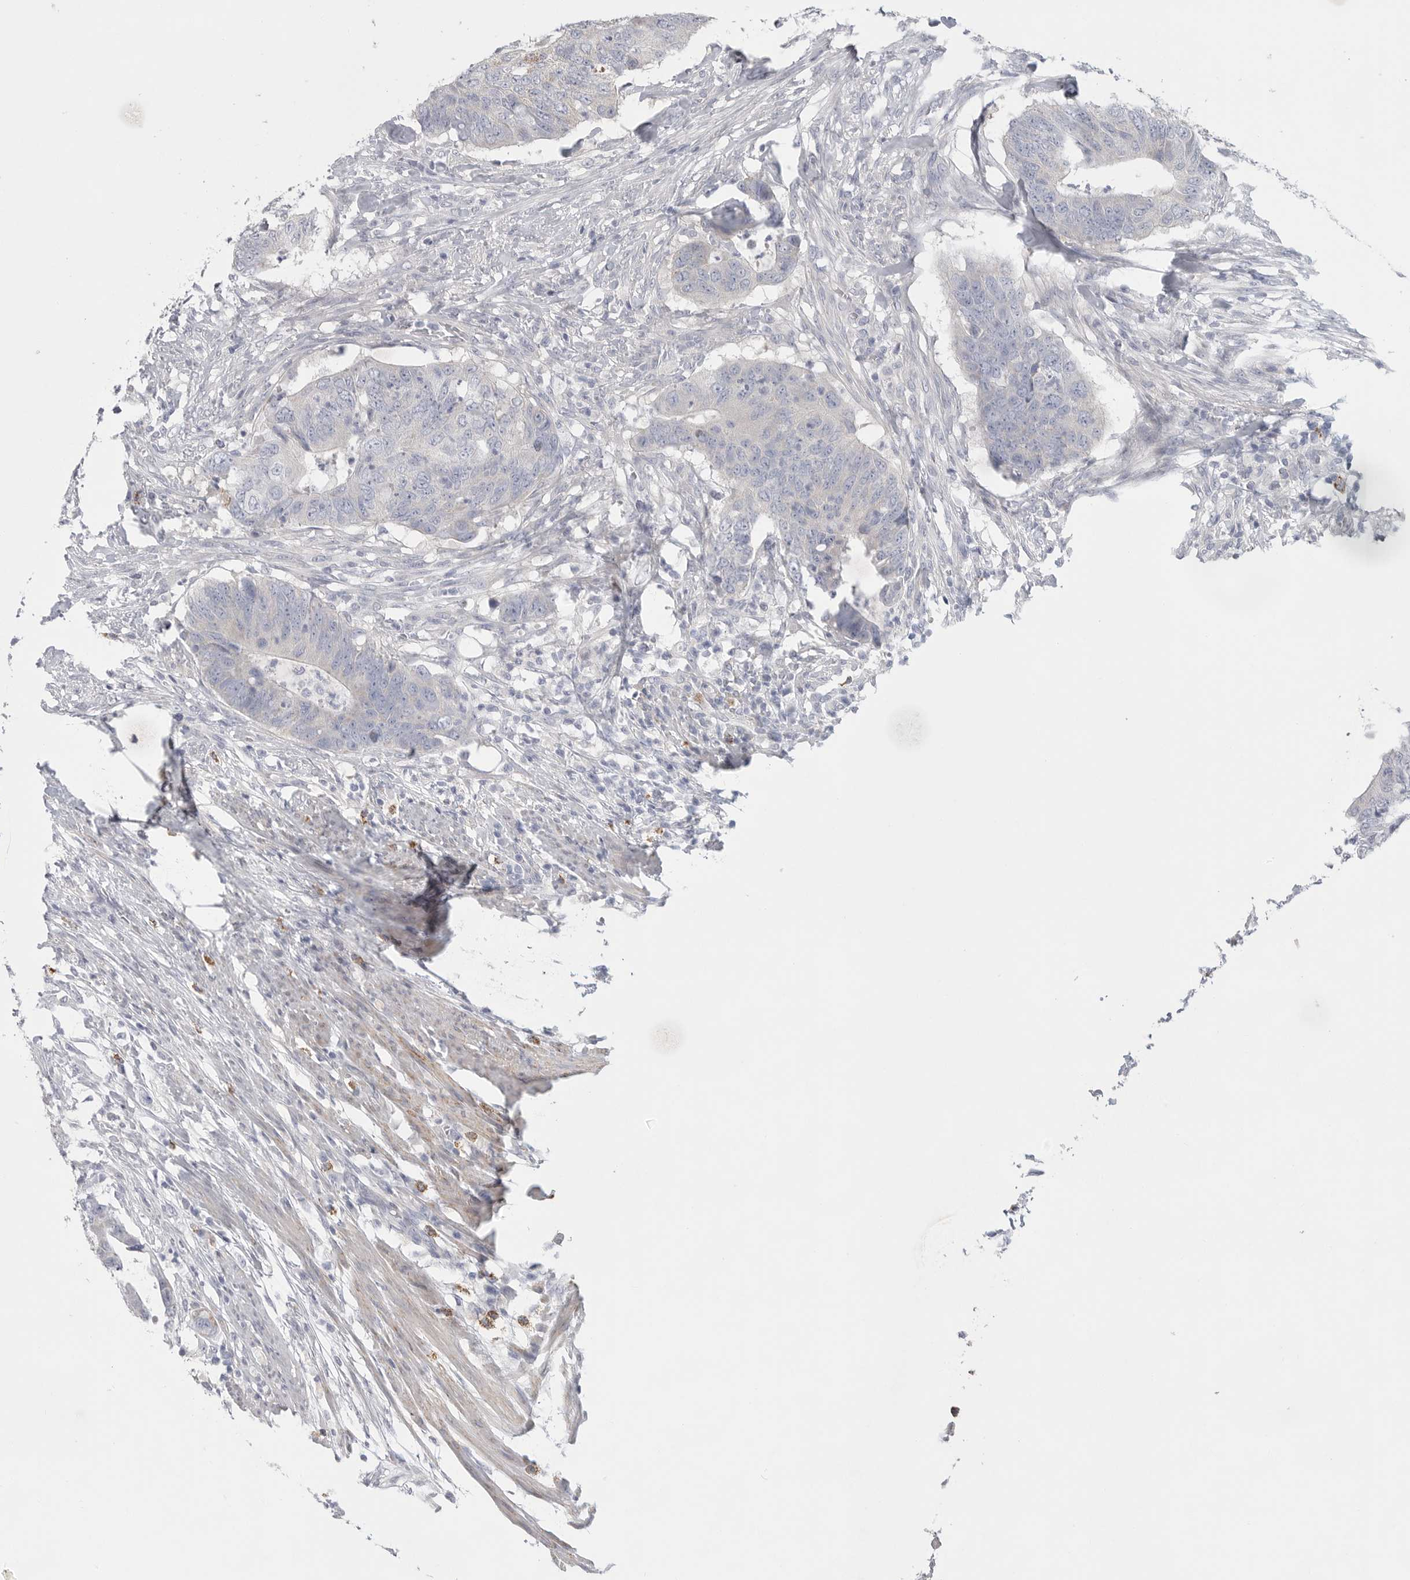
{"staining": {"intensity": "strong", "quantity": "25%-75%", "location": "cytoplasmic/membranous"}, "tissue": "colorectal cancer", "cell_type": "Tumor cells", "image_type": "cancer", "snomed": [{"axis": "morphology", "description": "Adenocarcinoma, NOS"}, {"axis": "topography", "description": "Colon"}], "caption": "Approximately 25%-75% of tumor cells in human colorectal cancer (adenocarcinoma) reveal strong cytoplasmic/membranous protein staining as visualized by brown immunohistochemical staining.", "gene": "ELP3", "patient": {"sex": "male", "age": 56}}